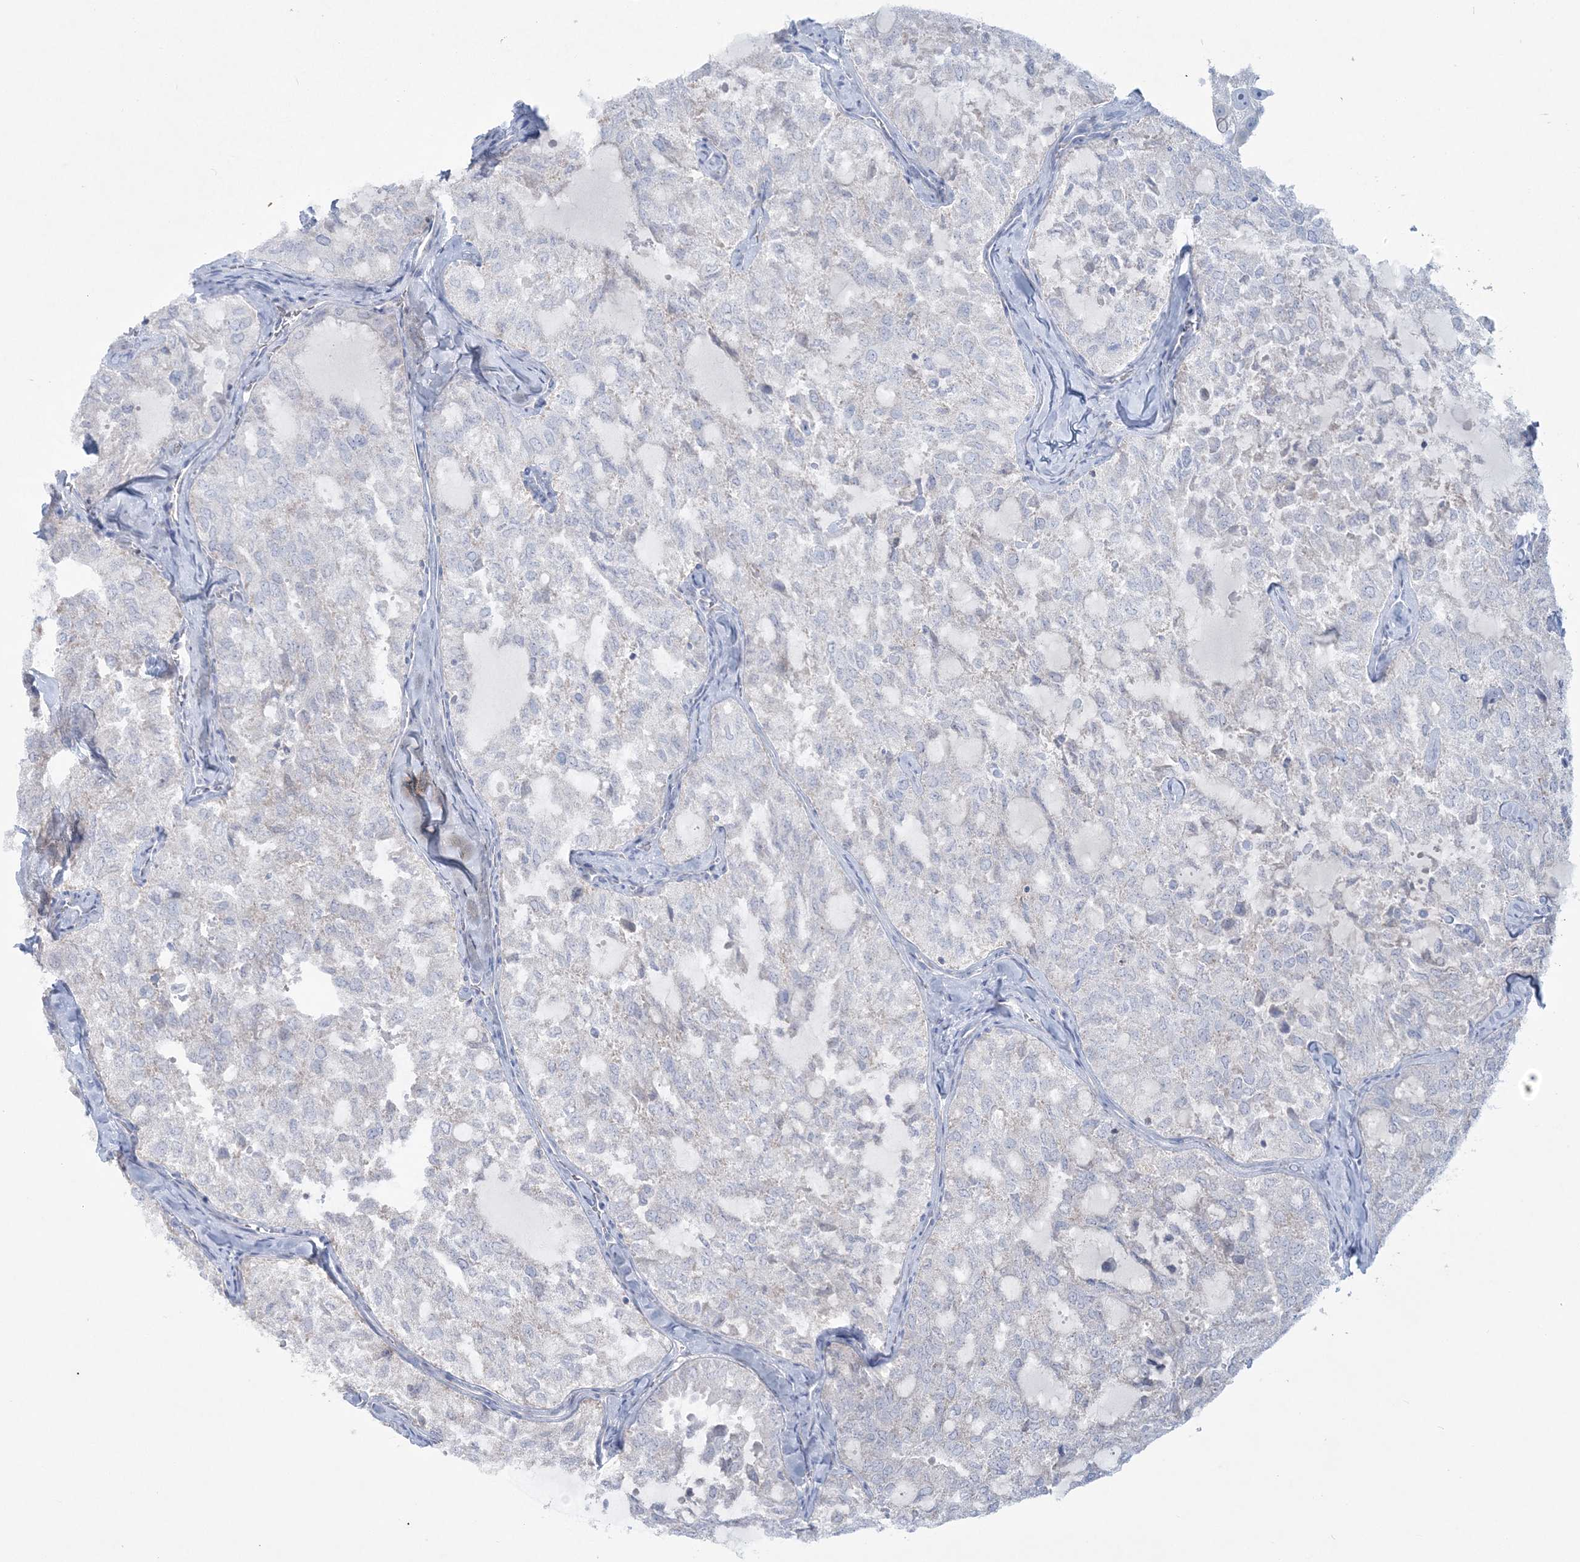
{"staining": {"intensity": "negative", "quantity": "none", "location": "none"}, "tissue": "thyroid cancer", "cell_type": "Tumor cells", "image_type": "cancer", "snomed": [{"axis": "morphology", "description": "Follicular adenoma carcinoma, NOS"}, {"axis": "topography", "description": "Thyroid gland"}], "caption": "This is an immunohistochemistry (IHC) image of human thyroid cancer. There is no expression in tumor cells.", "gene": "TBC1D7", "patient": {"sex": "male", "age": 75}}